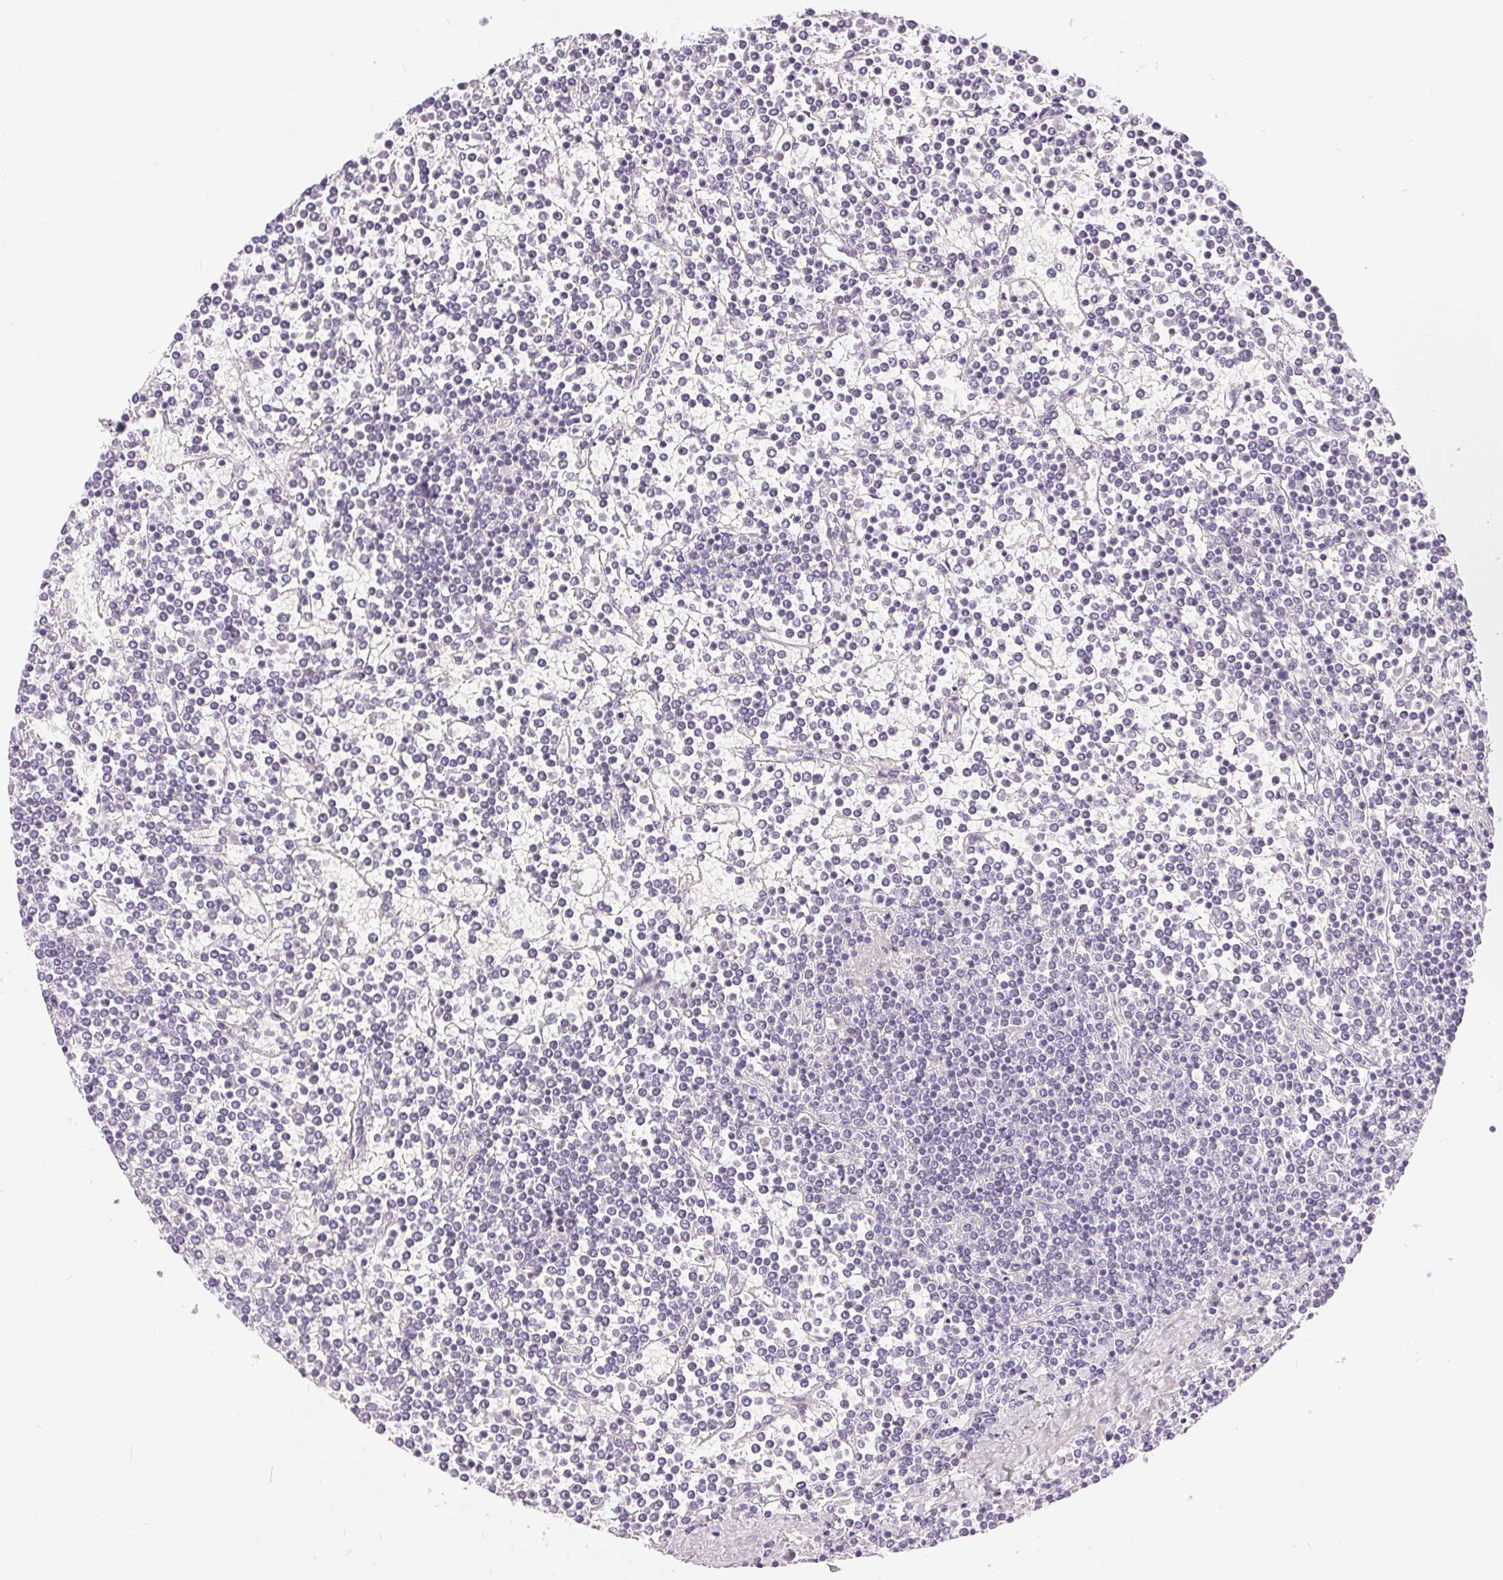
{"staining": {"intensity": "negative", "quantity": "none", "location": "none"}, "tissue": "lymphoma", "cell_type": "Tumor cells", "image_type": "cancer", "snomed": [{"axis": "morphology", "description": "Malignant lymphoma, non-Hodgkin's type, Low grade"}, {"axis": "topography", "description": "Spleen"}], "caption": "This is a image of immunohistochemistry (IHC) staining of lymphoma, which shows no positivity in tumor cells. (Stains: DAB (3,3'-diaminobenzidine) immunohistochemistry with hematoxylin counter stain, Microscopy: brightfield microscopy at high magnification).", "gene": "XDH", "patient": {"sex": "female", "age": 19}}